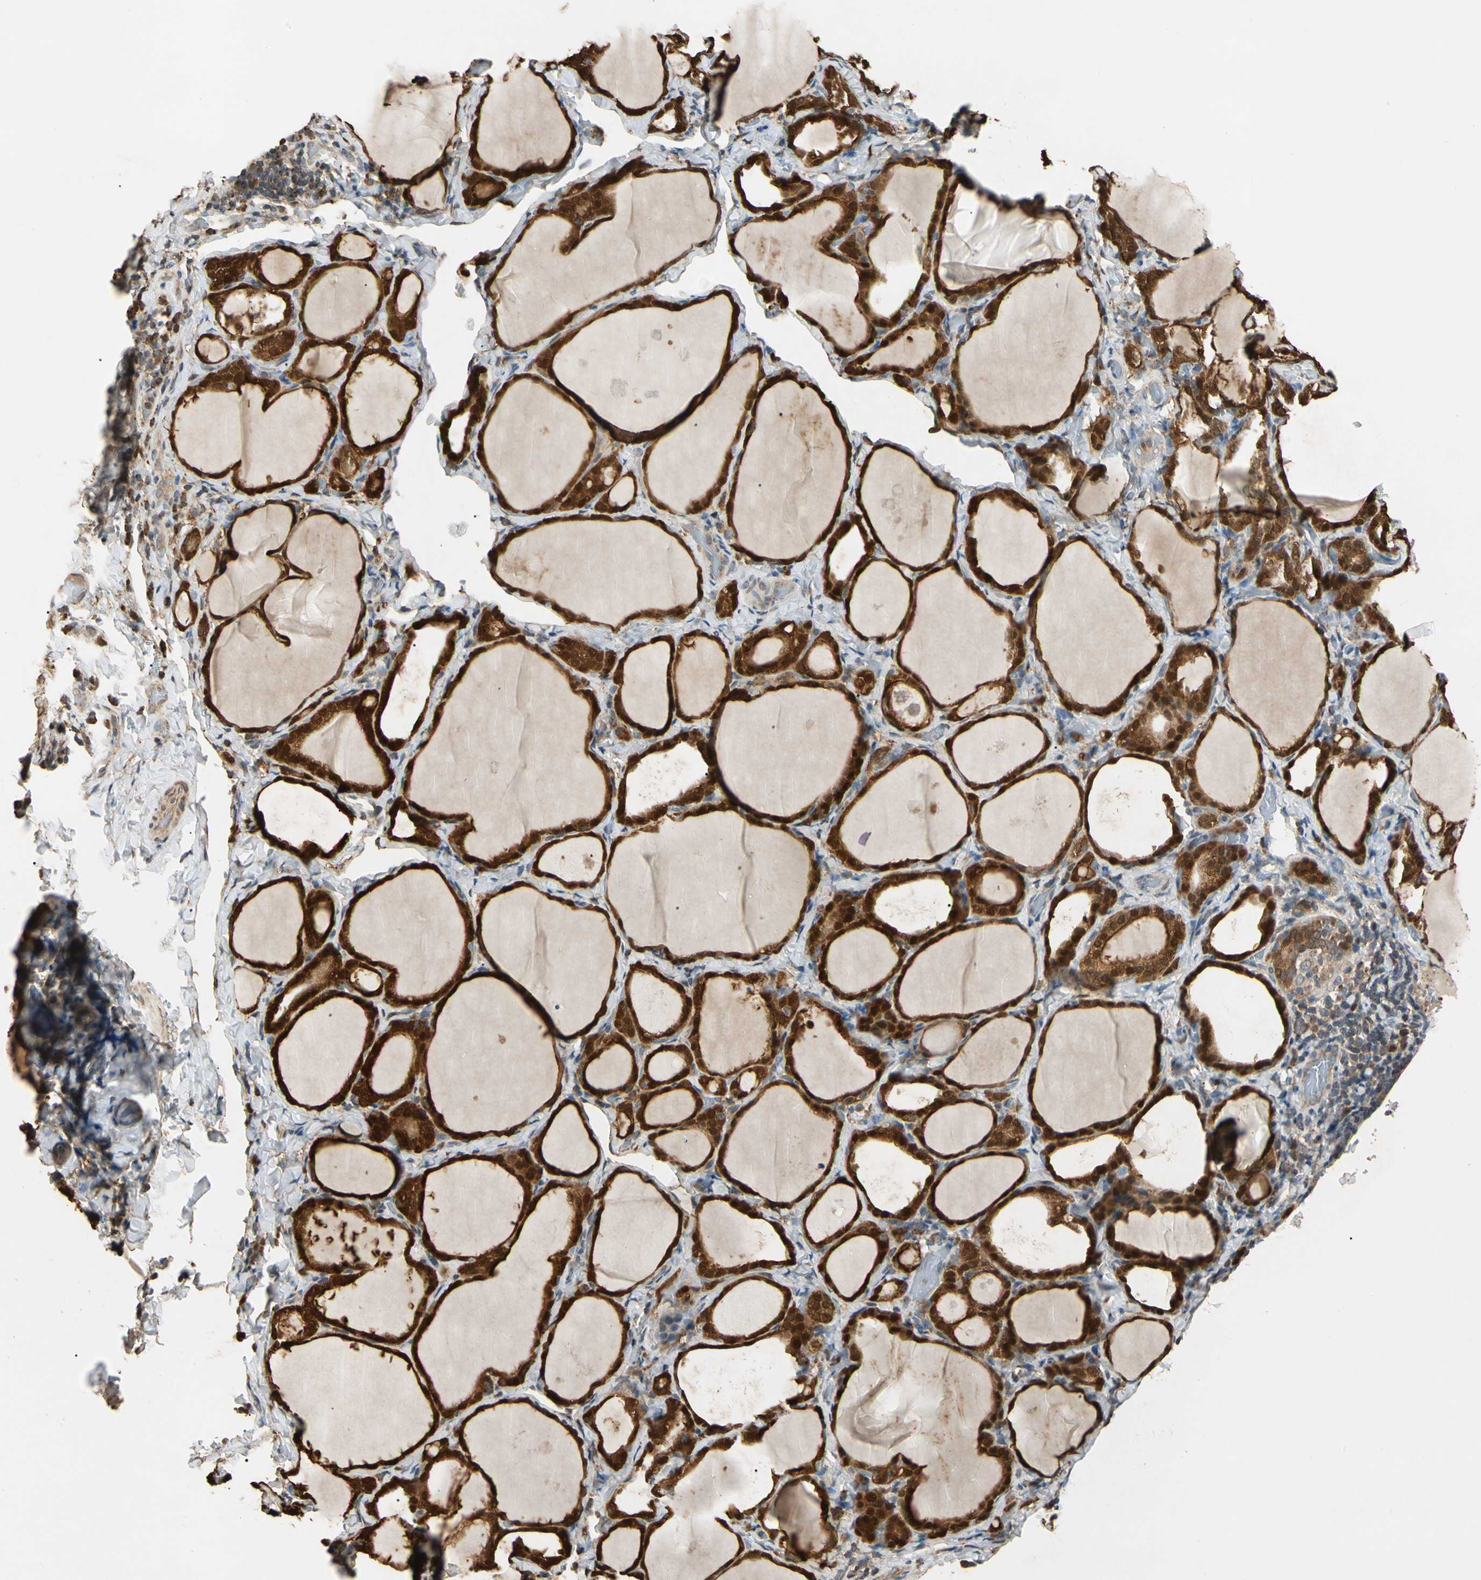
{"staining": {"intensity": "strong", "quantity": ">75%", "location": "cytoplasmic/membranous,nuclear"}, "tissue": "thyroid gland", "cell_type": "Glandular cells", "image_type": "normal", "snomed": [{"axis": "morphology", "description": "Normal tissue, NOS"}, {"axis": "morphology", "description": "Papillary adenocarcinoma, NOS"}, {"axis": "topography", "description": "Thyroid gland"}], "caption": "Brown immunohistochemical staining in normal human thyroid gland reveals strong cytoplasmic/membranous,nuclear positivity in approximately >75% of glandular cells. (DAB IHC with brightfield microscopy, high magnification).", "gene": "PRDX5", "patient": {"sex": "female", "age": 30}}